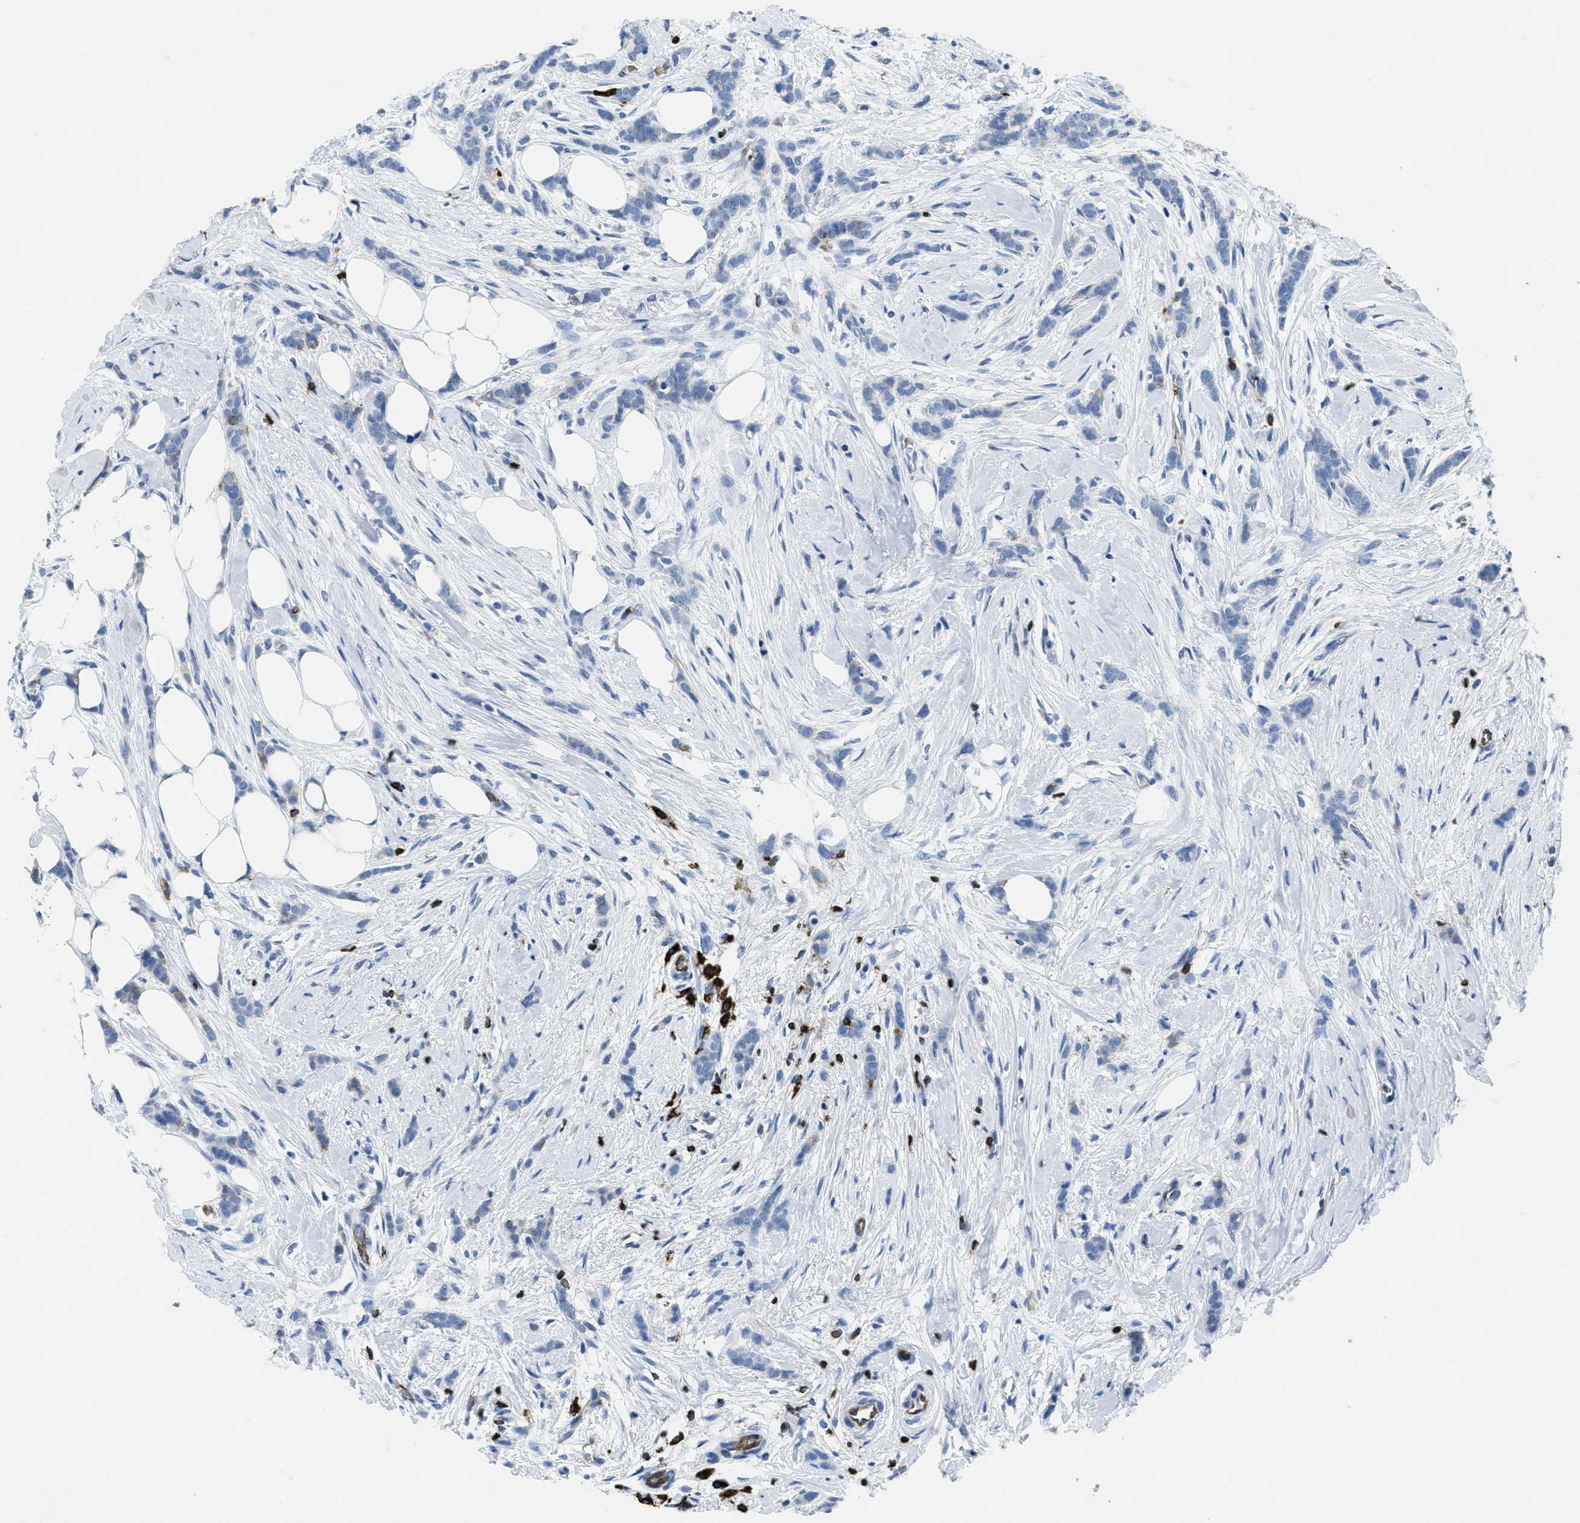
{"staining": {"intensity": "negative", "quantity": "none", "location": "none"}, "tissue": "breast cancer", "cell_type": "Tumor cells", "image_type": "cancer", "snomed": [{"axis": "morphology", "description": "Lobular carcinoma, in situ"}, {"axis": "morphology", "description": "Lobular carcinoma"}, {"axis": "topography", "description": "Breast"}], "caption": "Tumor cells are negative for protein expression in human breast cancer (lobular carcinoma).", "gene": "ITGA3", "patient": {"sex": "female", "age": 41}}